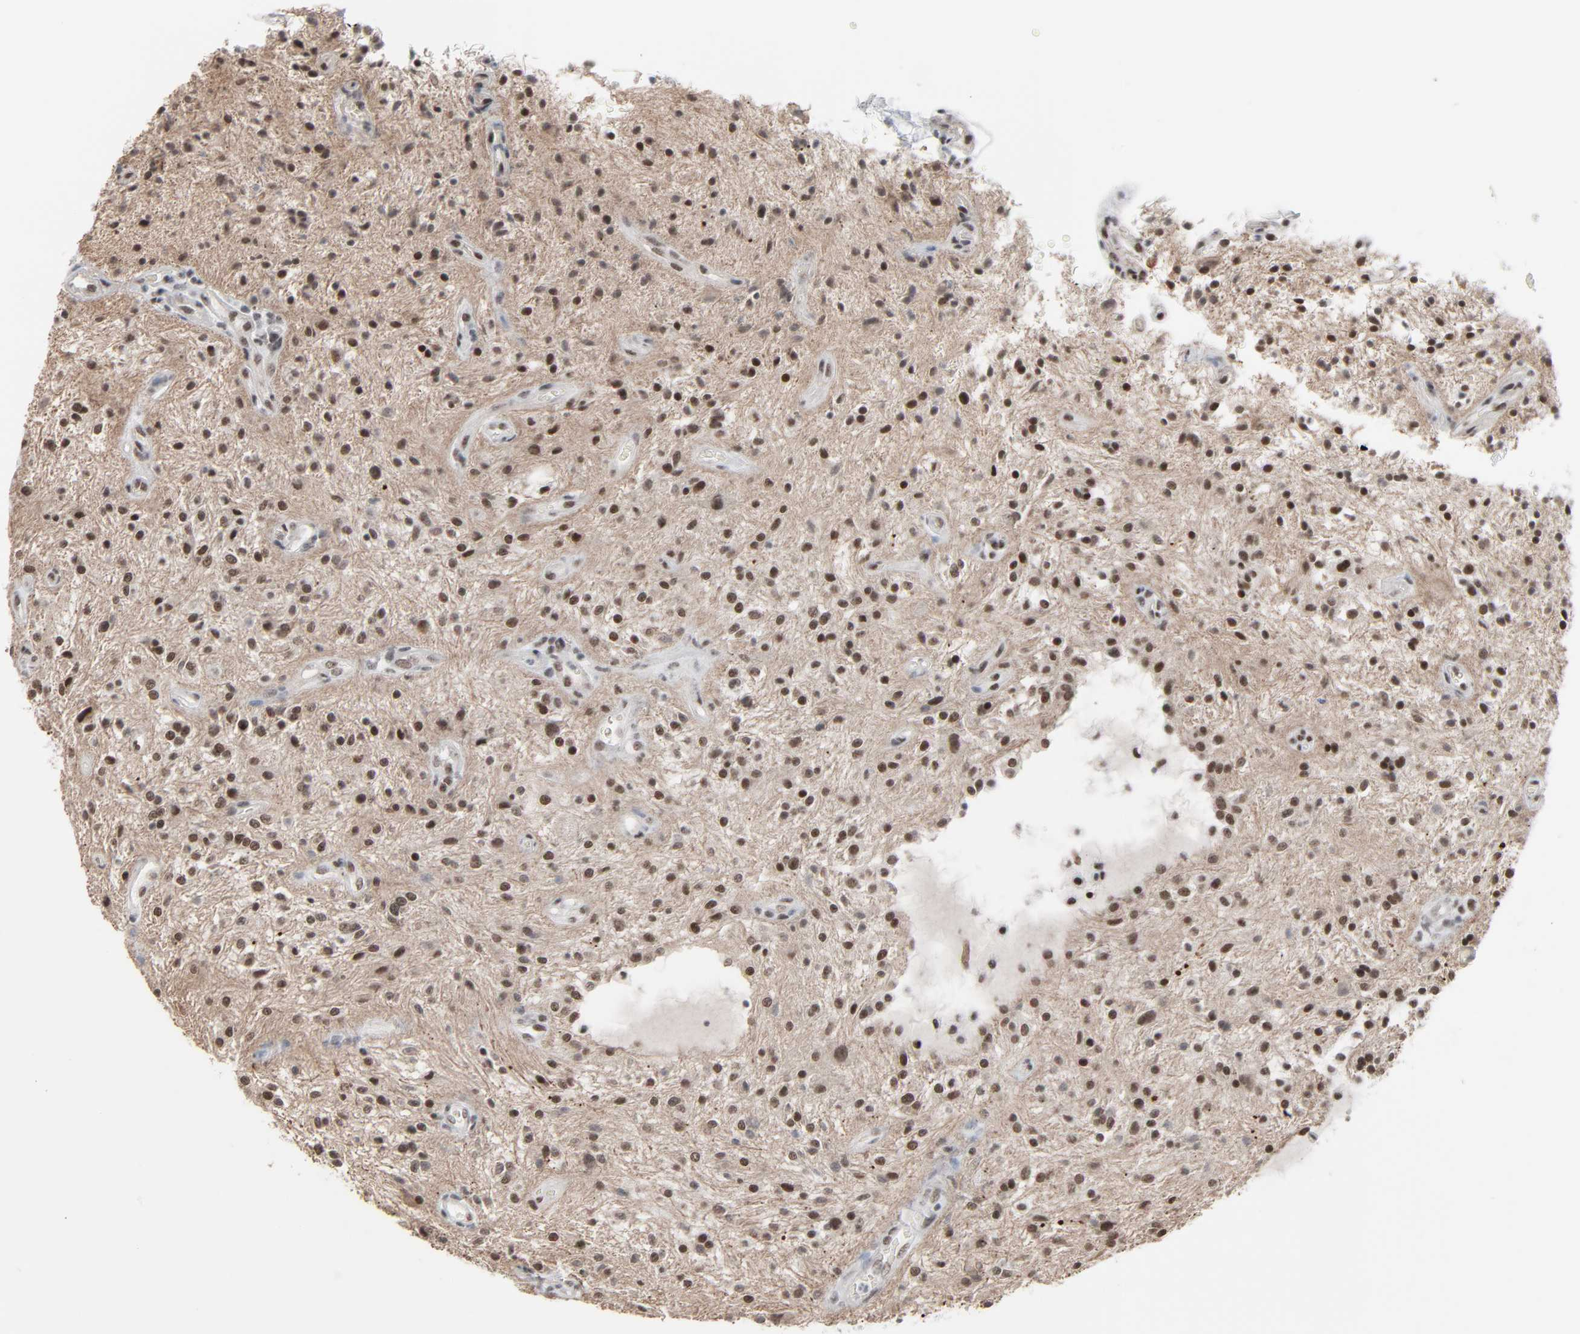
{"staining": {"intensity": "moderate", "quantity": ">75%", "location": "nuclear"}, "tissue": "glioma", "cell_type": "Tumor cells", "image_type": "cancer", "snomed": [{"axis": "morphology", "description": "Glioma, malignant, NOS"}, {"axis": "topography", "description": "Cerebellum"}], "caption": "Immunohistochemistry of human glioma (malignant) shows medium levels of moderate nuclear expression in approximately >75% of tumor cells.", "gene": "FBXO28", "patient": {"sex": "female", "age": 10}}